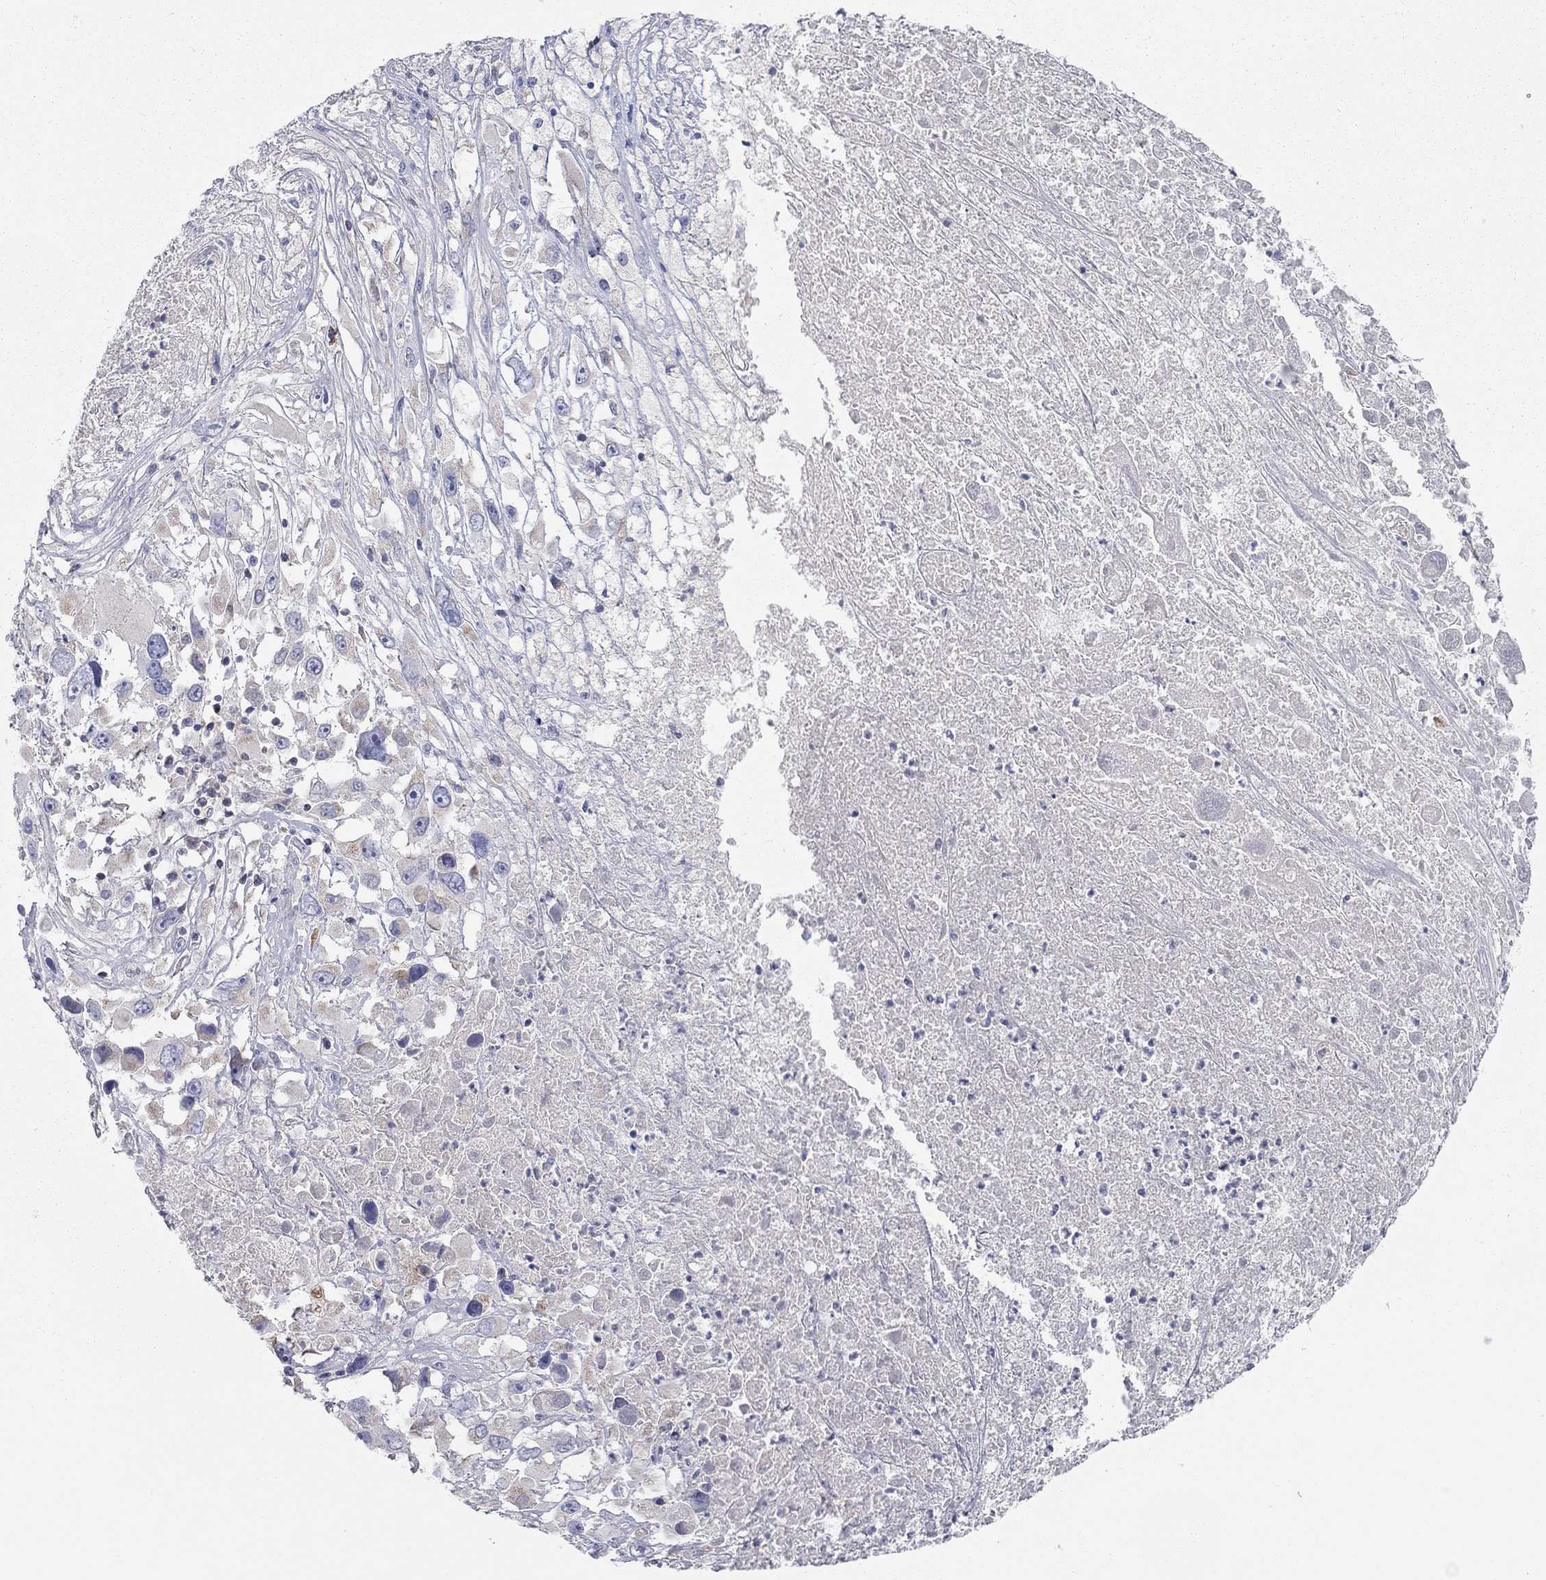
{"staining": {"intensity": "negative", "quantity": "none", "location": "none"}, "tissue": "melanoma", "cell_type": "Tumor cells", "image_type": "cancer", "snomed": [{"axis": "morphology", "description": "Malignant melanoma, Metastatic site"}, {"axis": "topography", "description": "Lymph node"}], "caption": "IHC micrograph of neoplastic tissue: malignant melanoma (metastatic site) stained with DAB (3,3'-diaminobenzidine) shows no significant protein positivity in tumor cells. (Stains: DAB (3,3'-diaminobenzidine) immunohistochemistry with hematoxylin counter stain, Microscopy: brightfield microscopy at high magnification).", "gene": "RCAN1", "patient": {"sex": "male", "age": 50}}